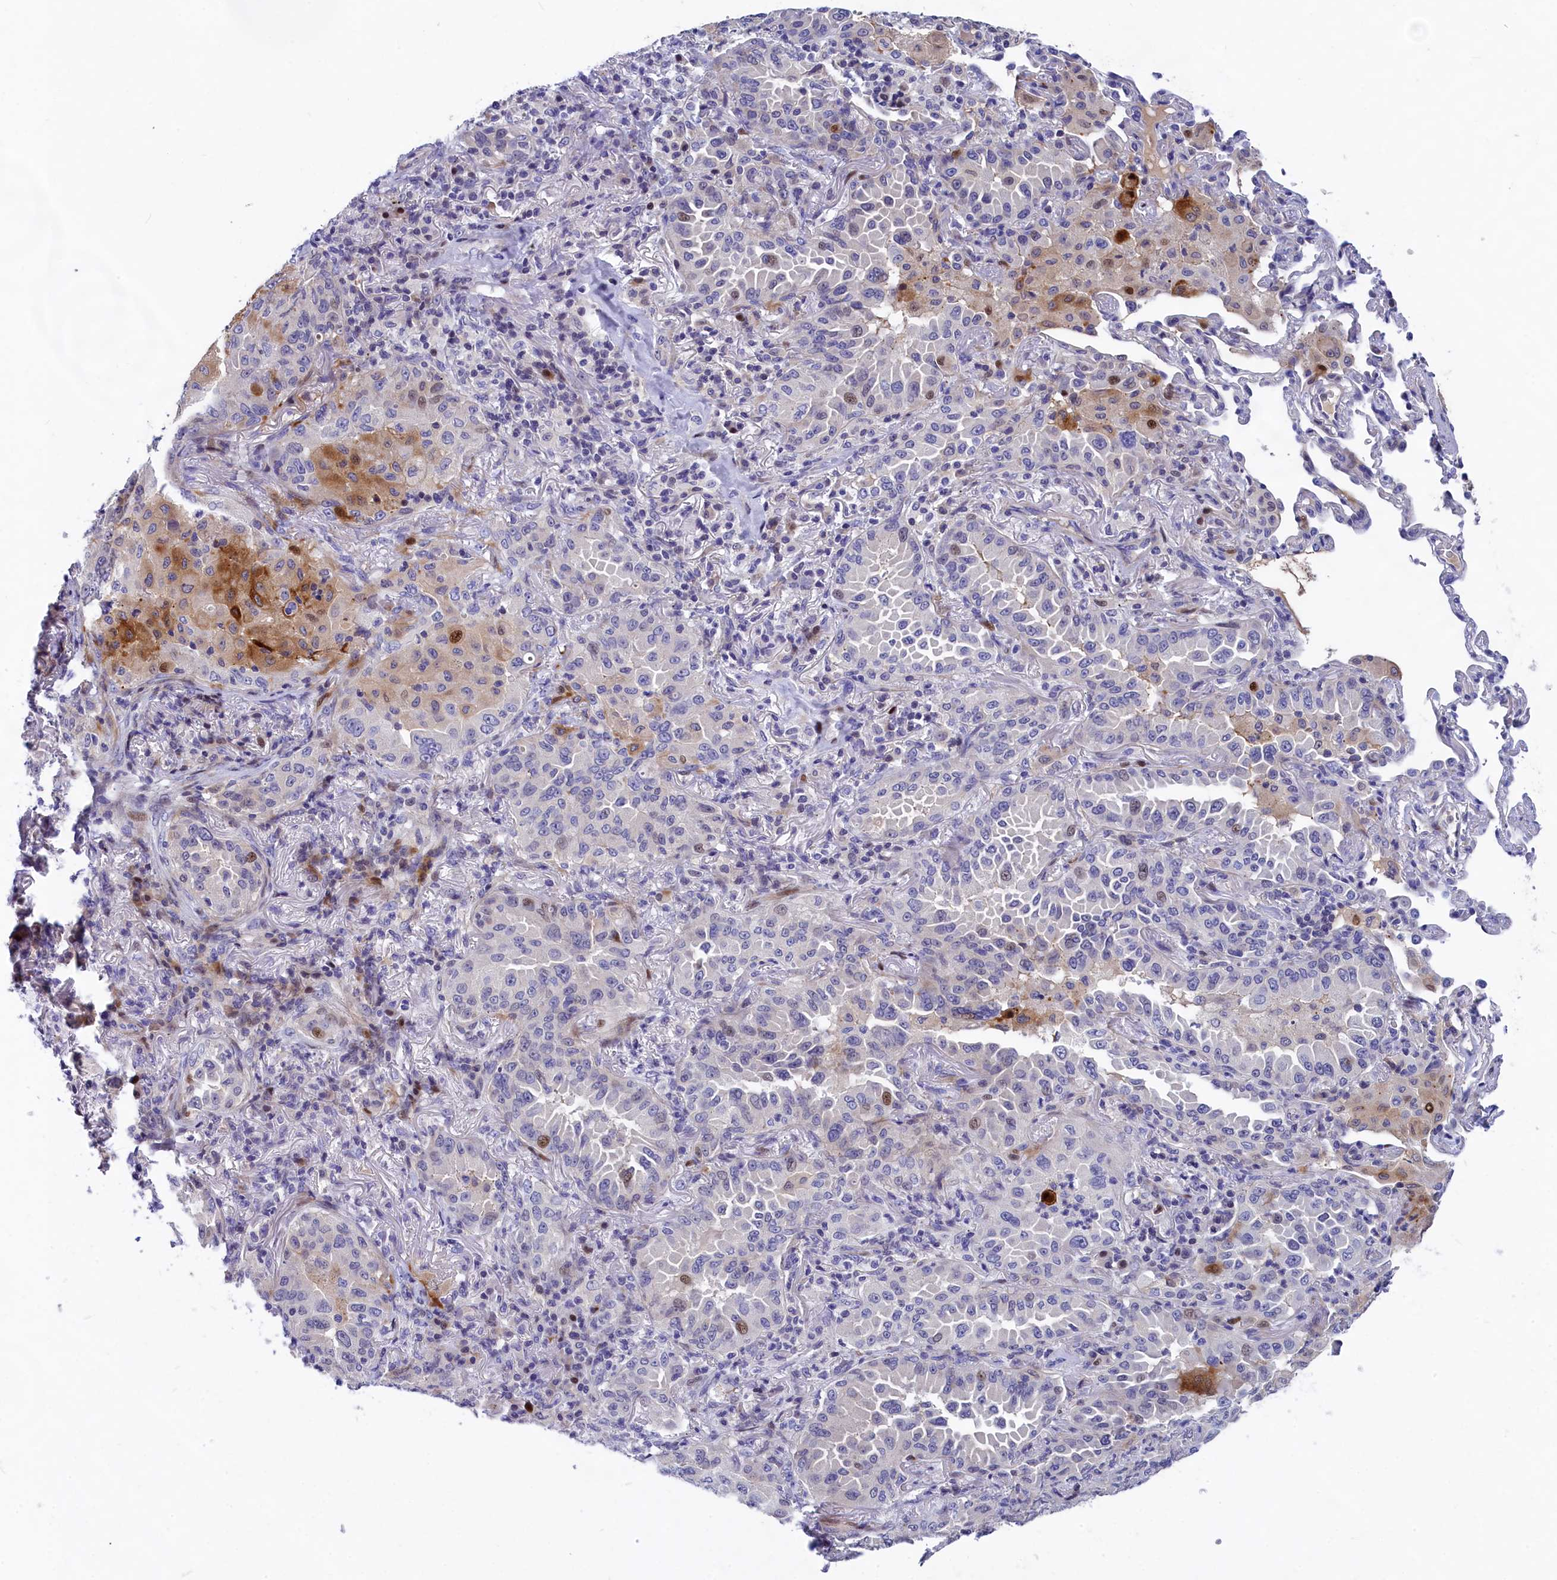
{"staining": {"intensity": "moderate", "quantity": "<25%", "location": "cytoplasmic/membranous"}, "tissue": "lung cancer", "cell_type": "Tumor cells", "image_type": "cancer", "snomed": [{"axis": "morphology", "description": "Adenocarcinoma, NOS"}, {"axis": "topography", "description": "Lung"}], "caption": "A micrograph showing moderate cytoplasmic/membranous positivity in about <25% of tumor cells in lung cancer, as visualized by brown immunohistochemical staining.", "gene": "NKPD1", "patient": {"sex": "female", "age": 69}}